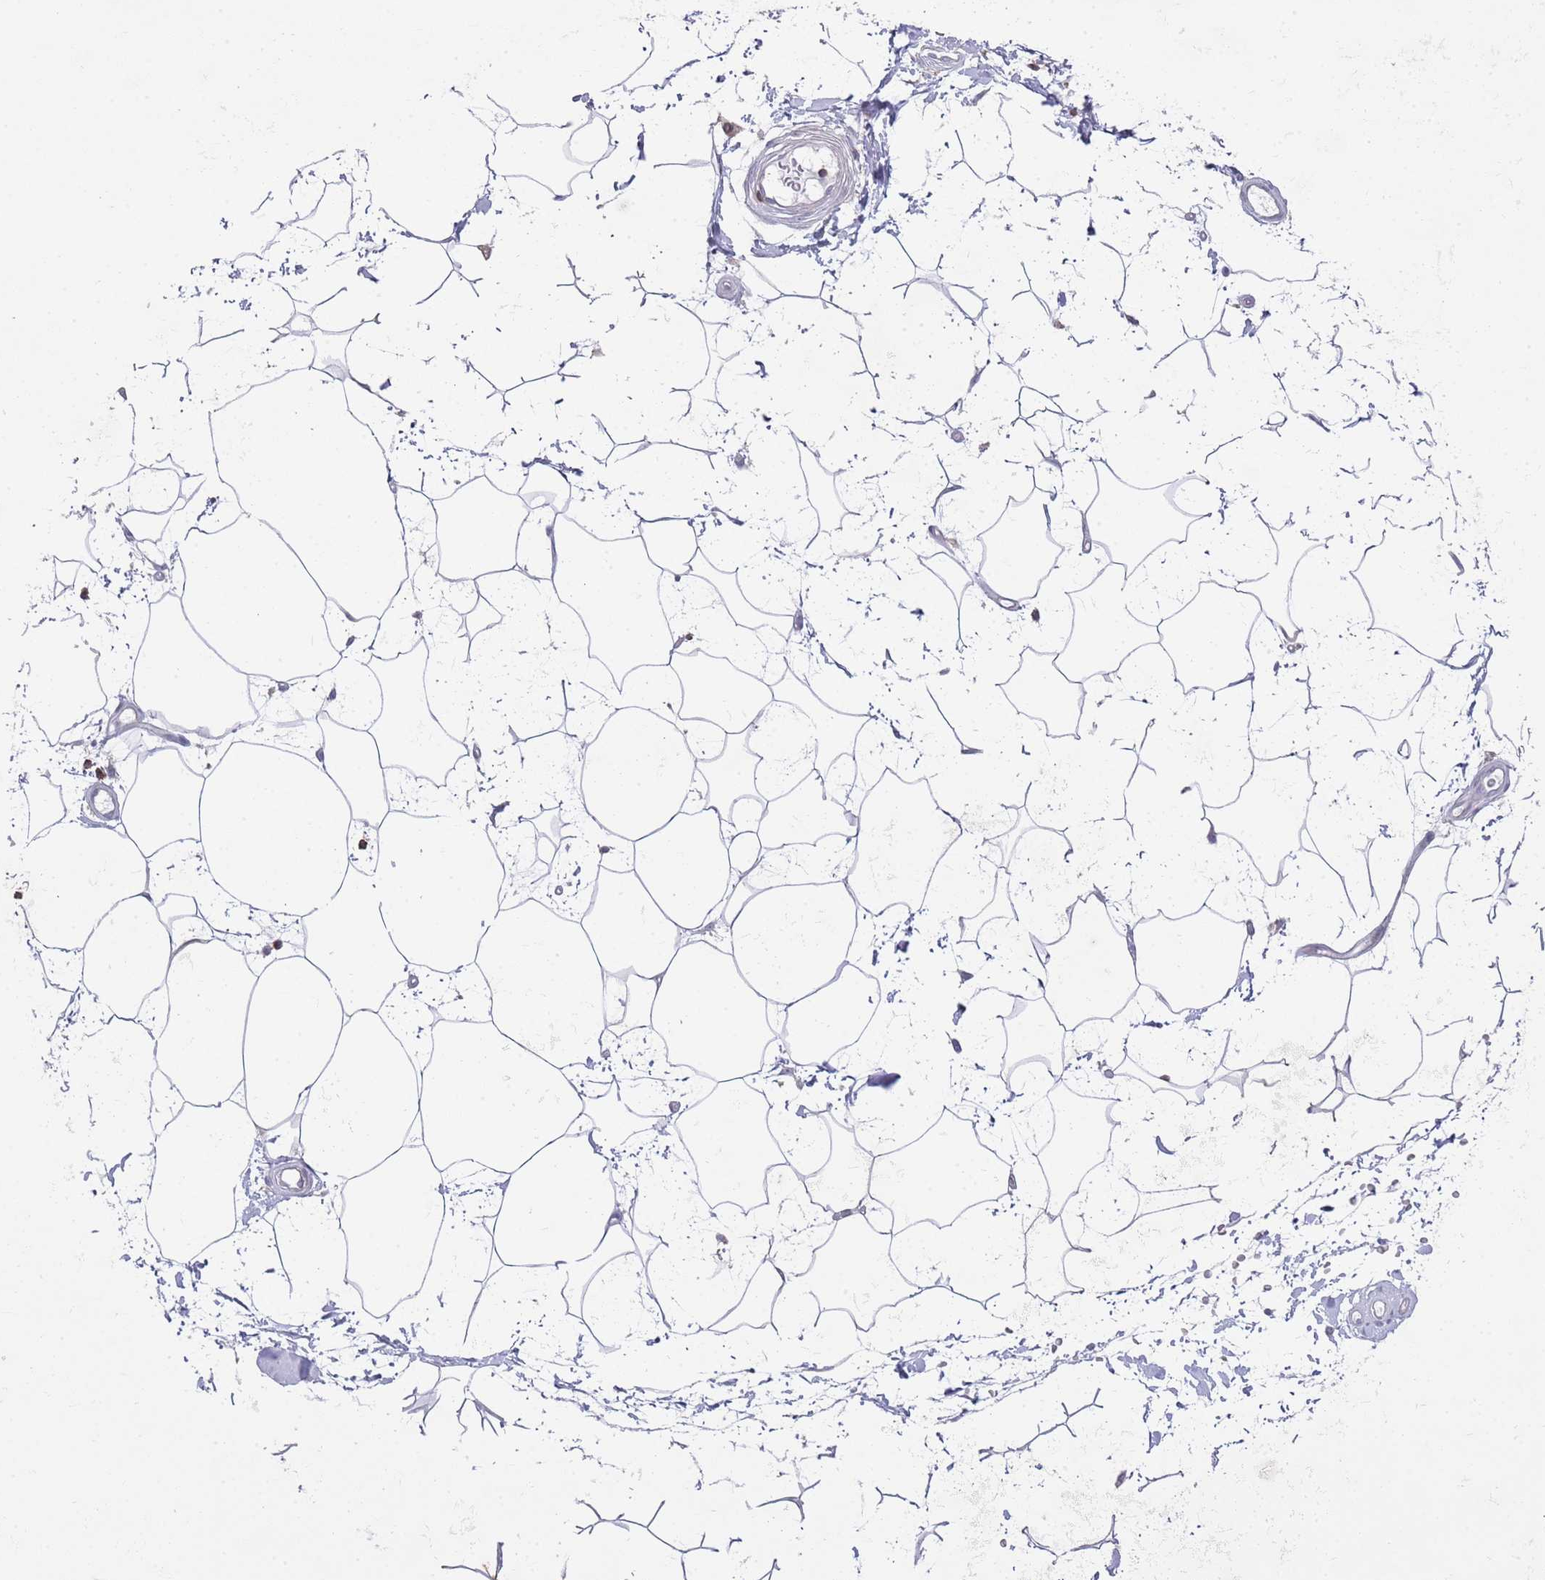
{"staining": {"intensity": "negative", "quantity": "none", "location": "none"}, "tissue": "adipose tissue", "cell_type": "Adipocytes", "image_type": "normal", "snomed": [{"axis": "morphology", "description": "Normal tissue, NOS"}, {"axis": "topography", "description": "Soft tissue"}, {"axis": "topography", "description": "Adipose tissue"}, {"axis": "topography", "description": "Vascular tissue"}, {"axis": "topography", "description": "Peripheral nerve tissue"}], "caption": "Immunohistochemical staining of benign adipose tissue exhibits no significant staining in adipocytes.", "gene": "LPXN", "patient": {"sex": "male", "age": 74}}